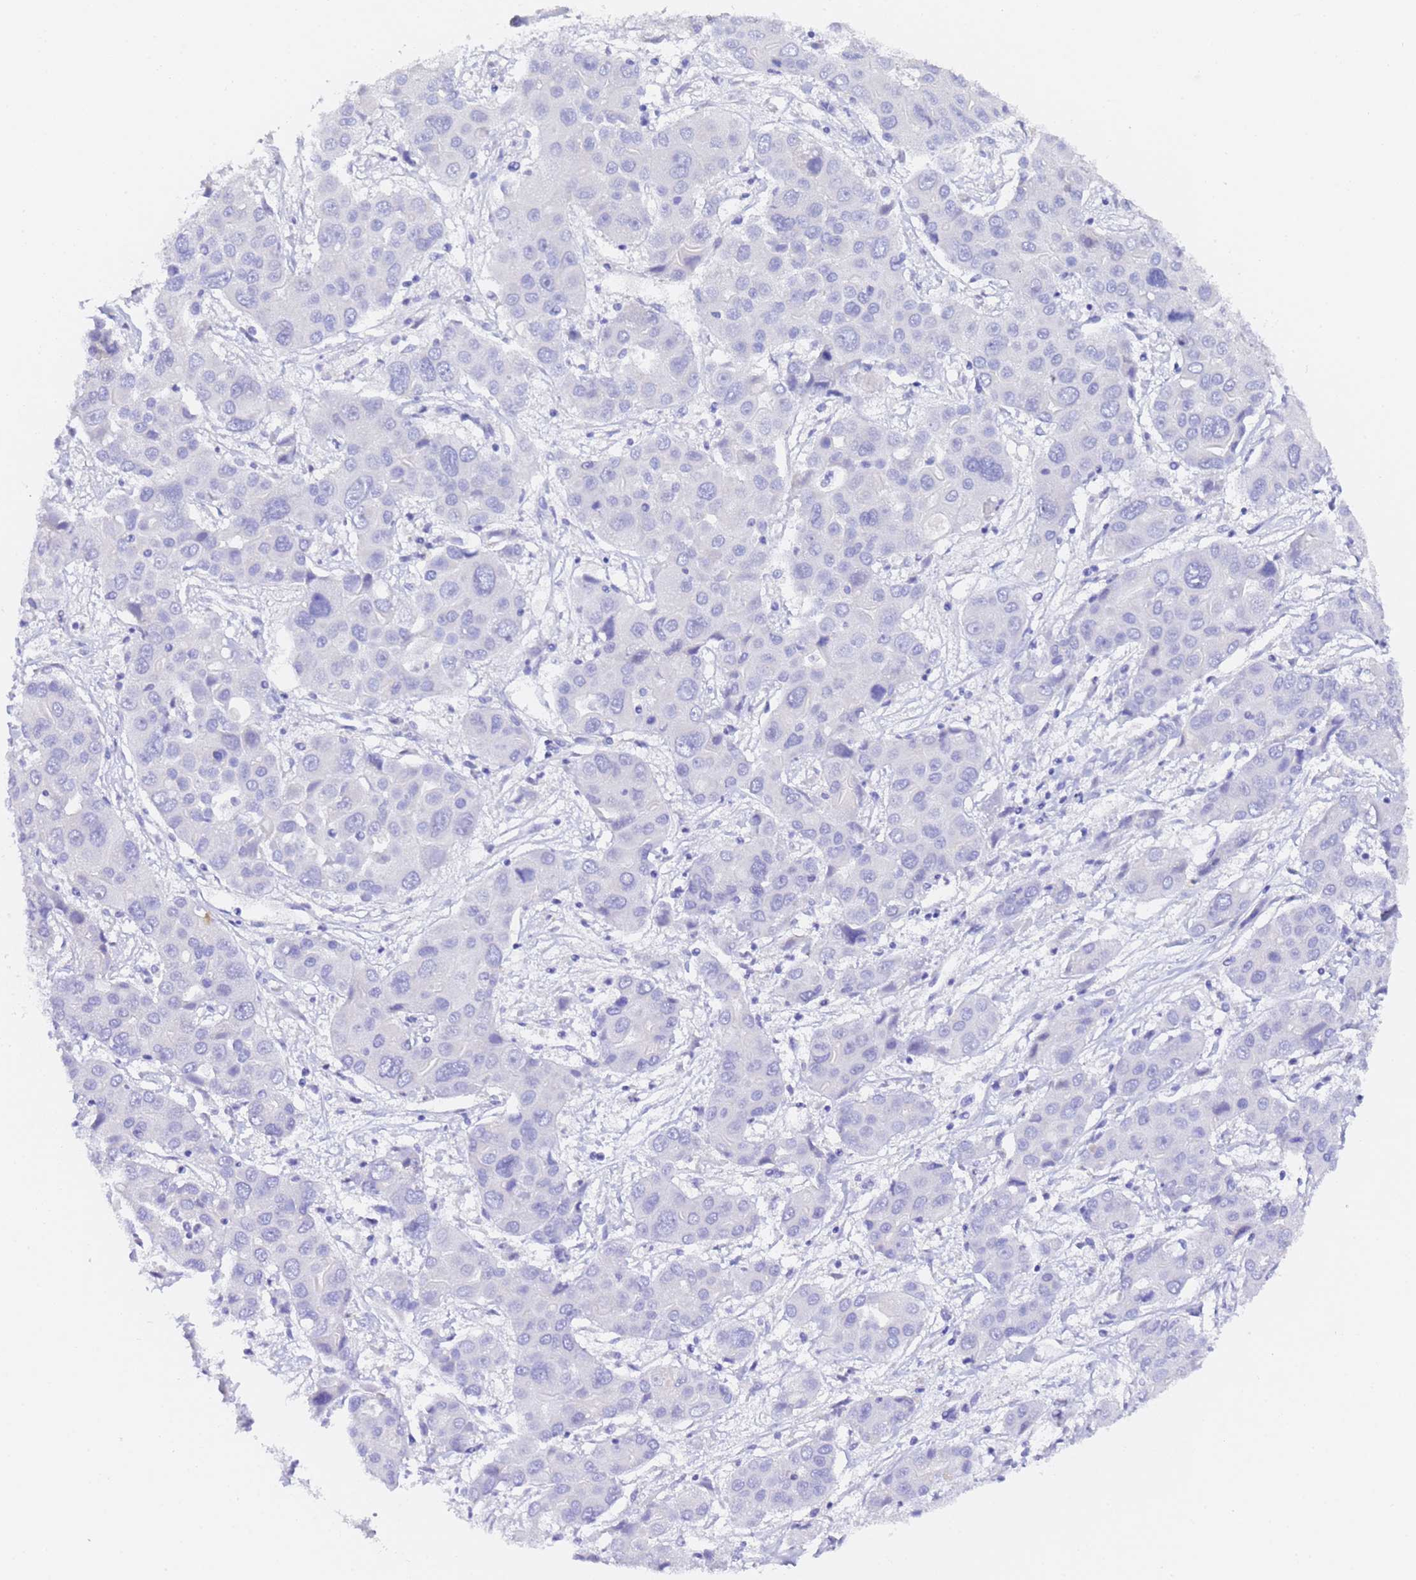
{"staining": {"intensity": "negative", "quantity": "none", "location": "none"}, "tissue": "liver cancer", "cell_type": "Tumor cells", "image_type": "cancer", "snomed": [{"axis": "morphology", "description": "Cholangiocarcinoma"}, {"axis": "topography", "description": "Liver"}], "caption": "IHC of cholangiocarcinoma (liver) reveals no expression in tumor cells.", "gene": "GABRA1", "patient": {"sex": "male", "age": 67}}